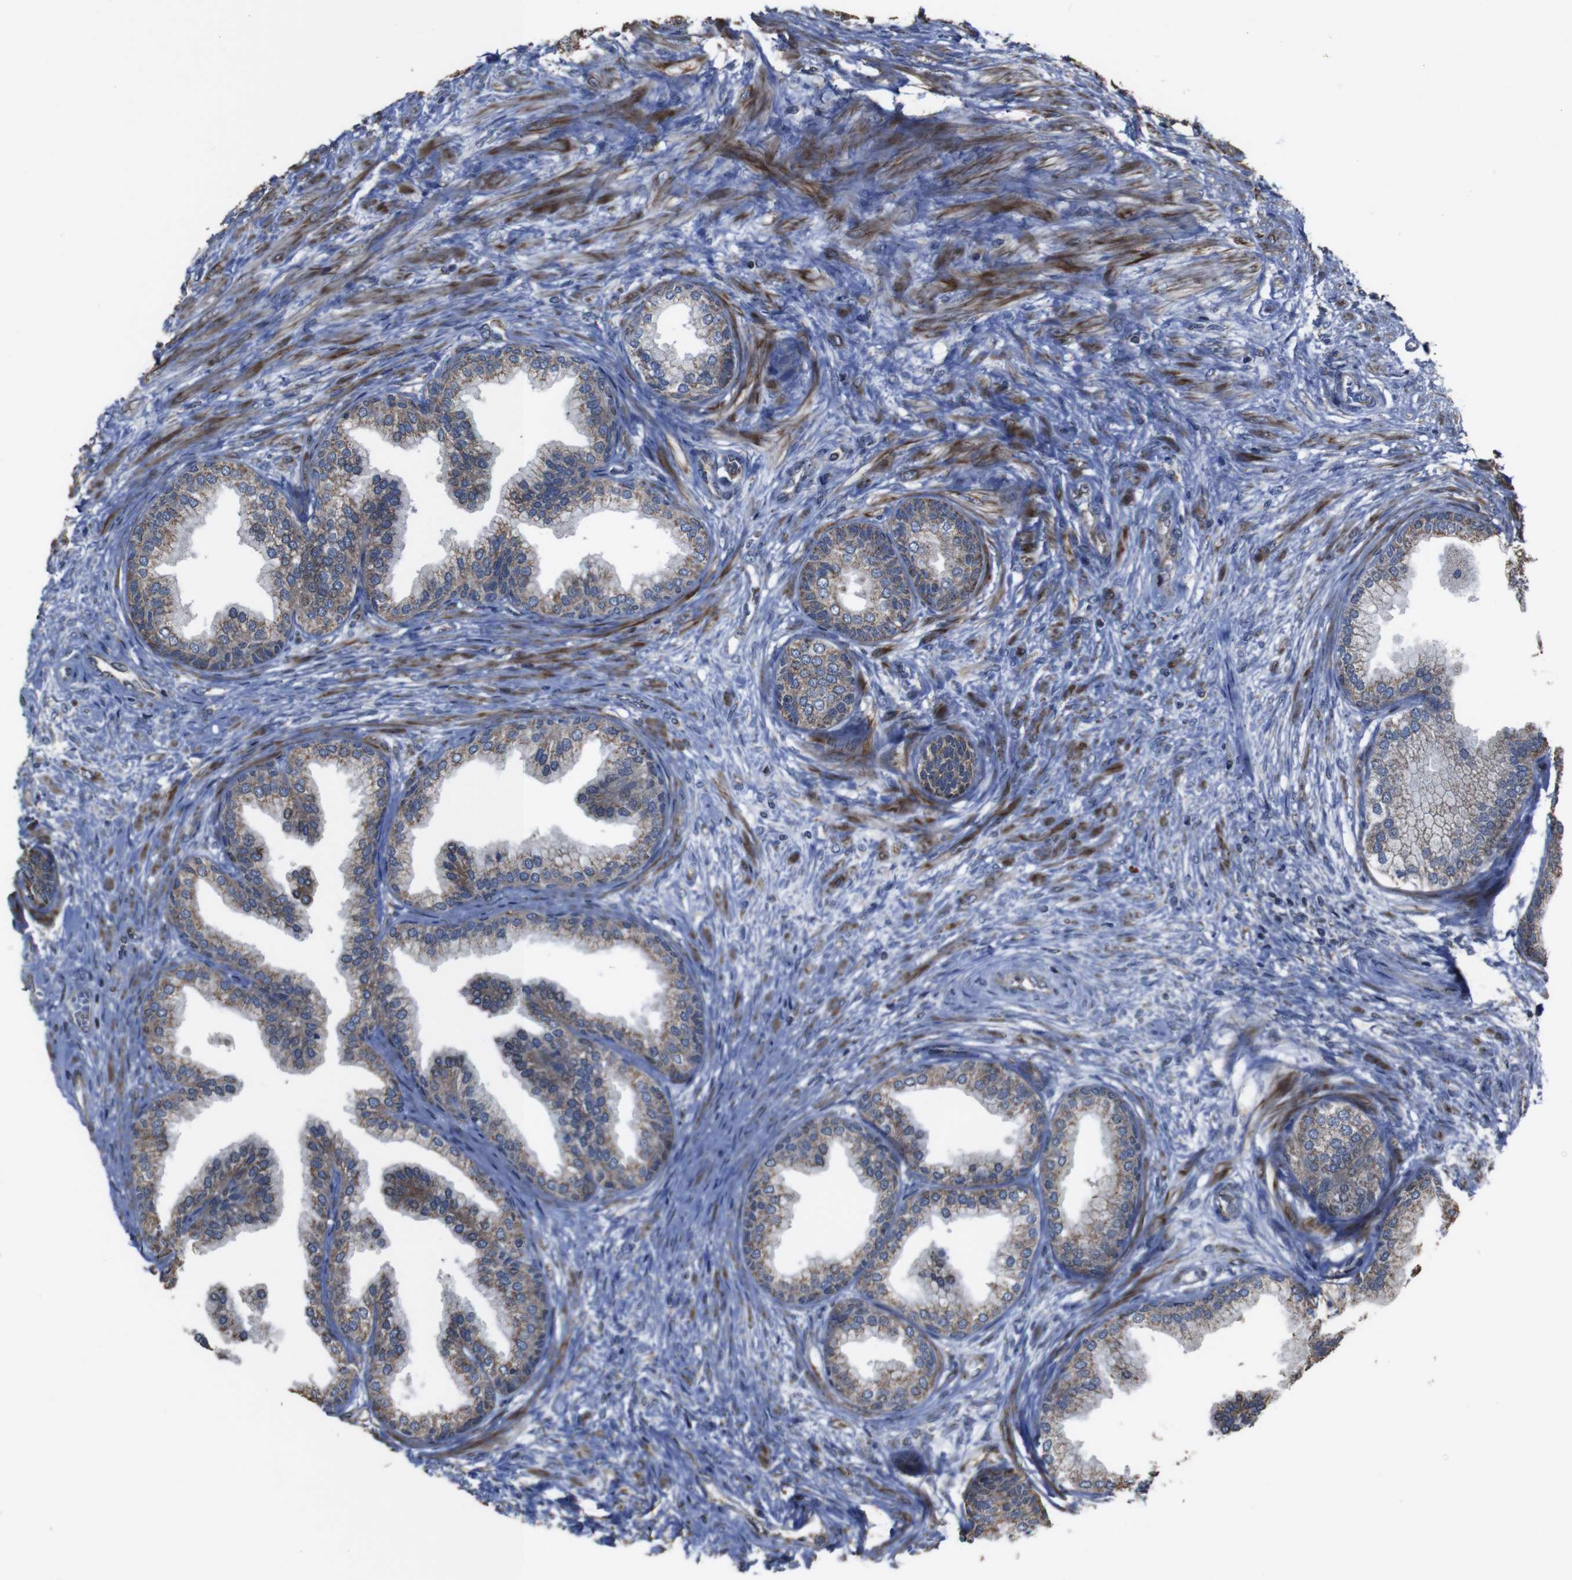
{"staining": {"intensity": "moderate", "quantity": ">75%", "location": "cytoplasmic/membranous"}, "tissue": "prostate", "cell_type": "Glandular cells", "image_type": "normal", "snomed": [{"axis": "morphology", "description": "Normal tissue, NOS"}, {"axis": "topography", "description": "Prostate"}], "caption": "DAB (3,3'-diaminobenzidine) immunohistochemical staining of unremarkable human prostate displays moderate cytoplasmic/membranous protein positivity in about >75% of glandular cells.", "gene": "SNN", "patient": {"sex": "male", "age": 76}}